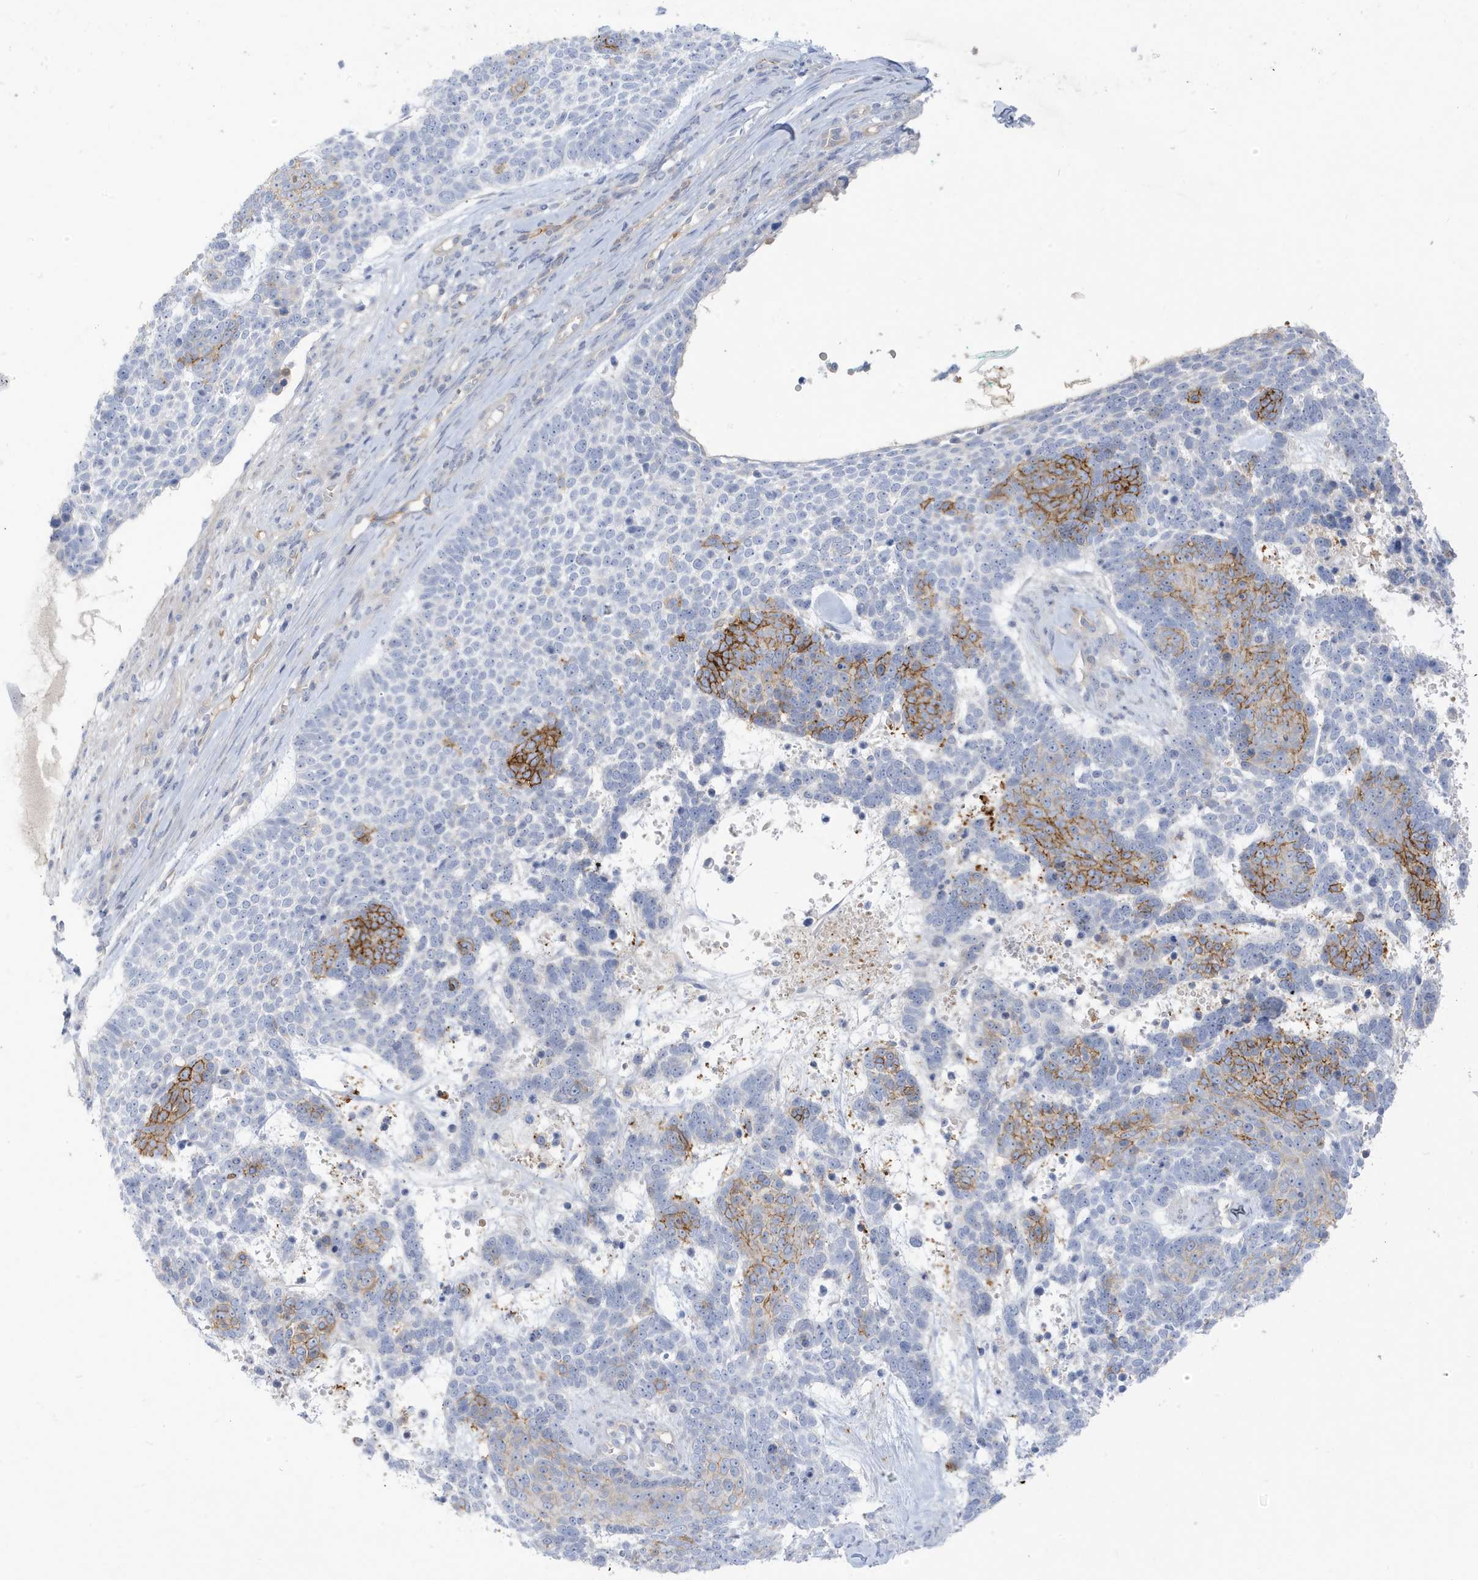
{"staining": {"intensity": "moderate", "quantity": "25%-75%", "location": "cytoplasmic/membranous"}, "tissue": "skin cancer", "cell_type": "Tumor cells", "image_type": "cancer", "snomed": [{"axis": "morphology", "description": "Basal cell carcinoma"}, {"axis": "topography", "description": "Skin"}], "caption": "Human skin cancer (basal cell carcinoma) stained with a brown dye demonstrates moderate cytoplasmic/membranous positive positivity in approximately 25%-75% of tumor cells.", "gene": "ATP13A5", "patient": {"sex": "female", "age": 81}}